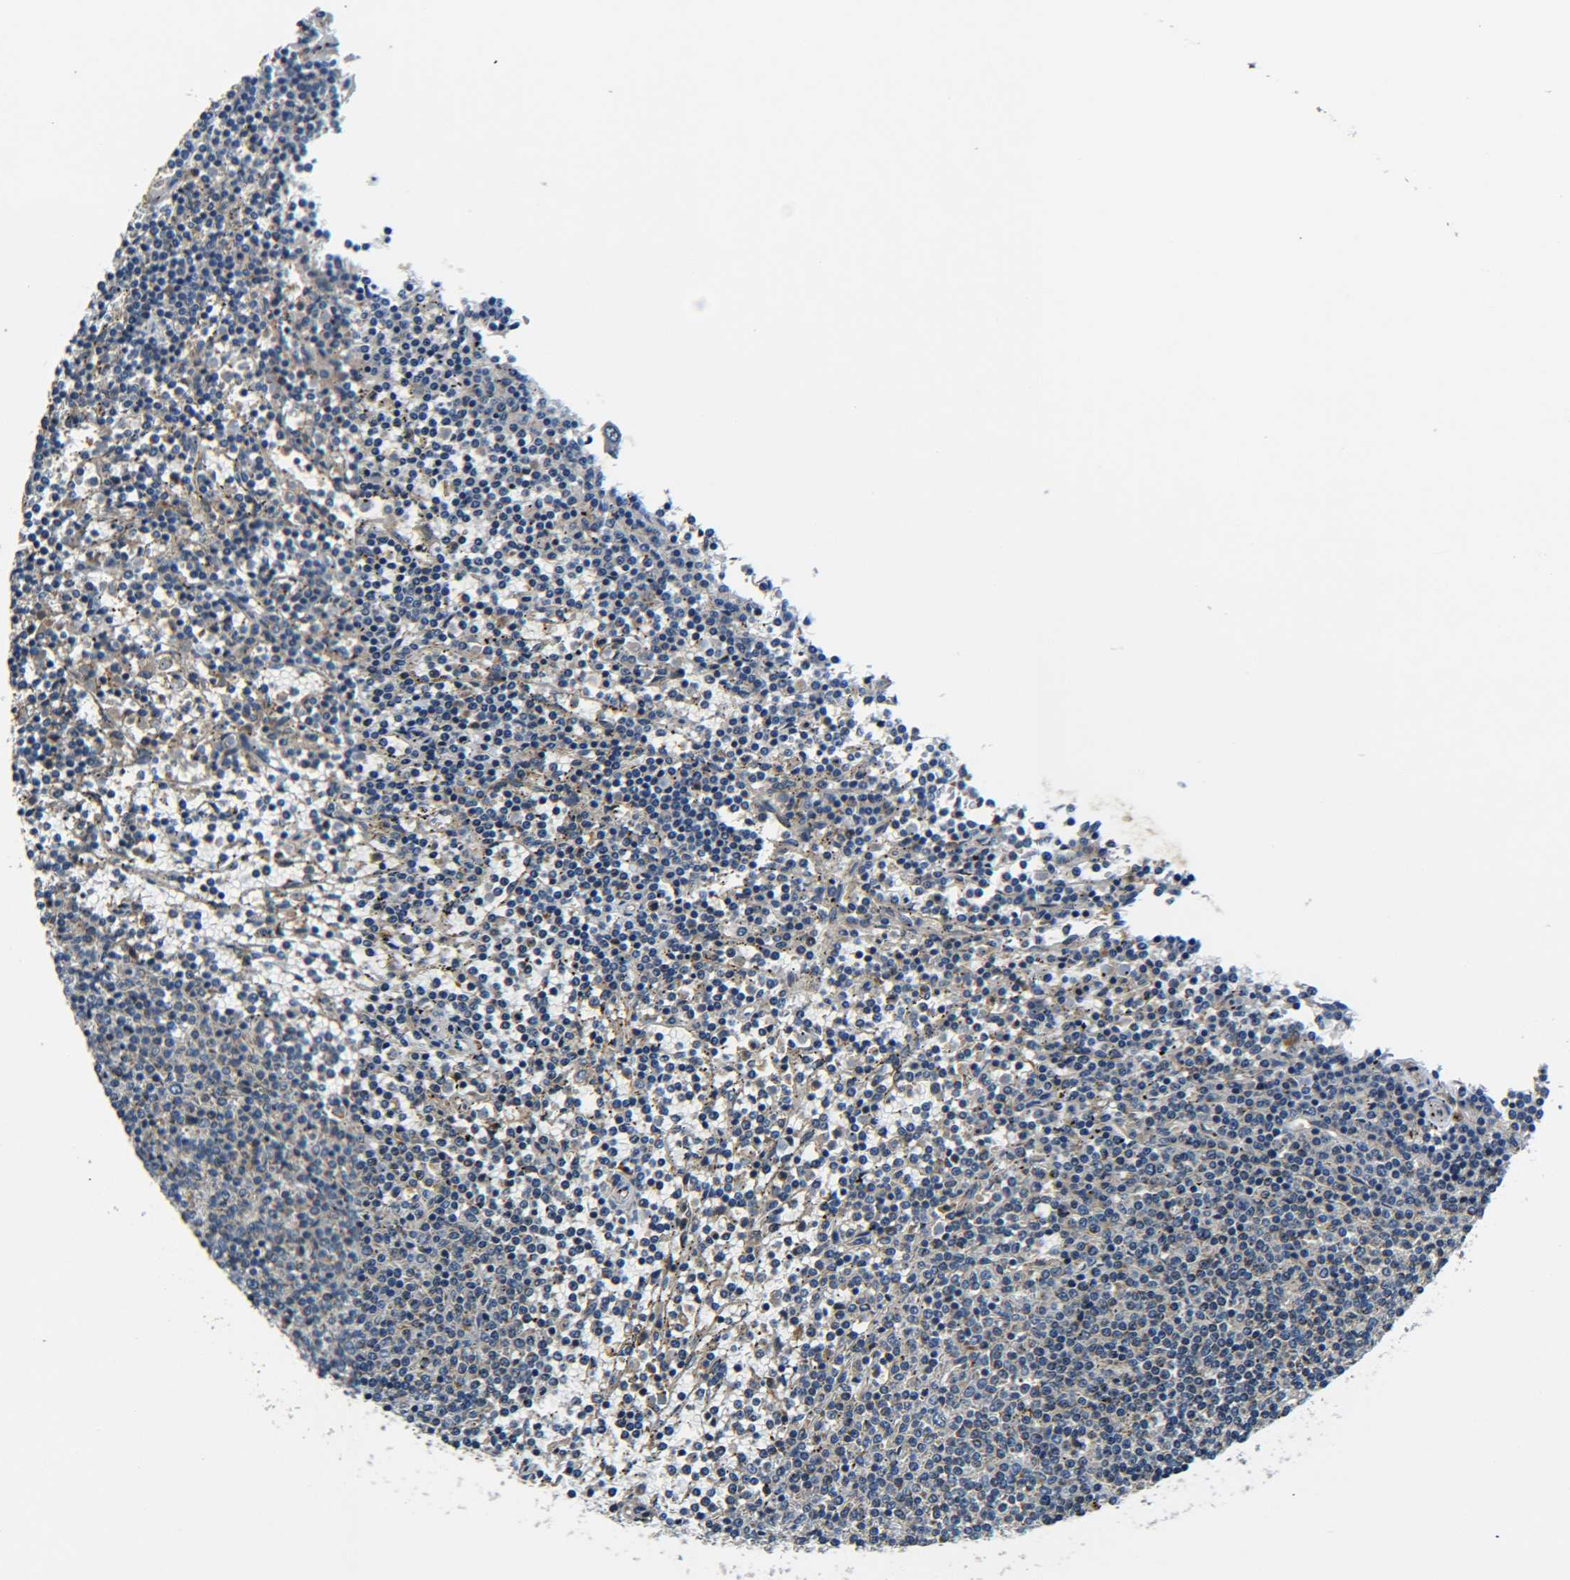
{"staining": {"intensity": "negative", "quantity": "none", "location": "none"}, "tissue": "lymphoma", "cell_type": "Tumor cells", "image_type": "cancer", "snomed": [{"axis": "morphology", "description": "Malignant lymphoma, non-Hodgkin's type, Low grade"}, {"axis": "topography", "description": "Spleen"}], "caption": "Tumor cells show no significant positivity in malignant lymphoma, non-Hodgkin's type (low-grade).", "gene": "RAB1B", "patient": {"sex": "female", "age": 50}}